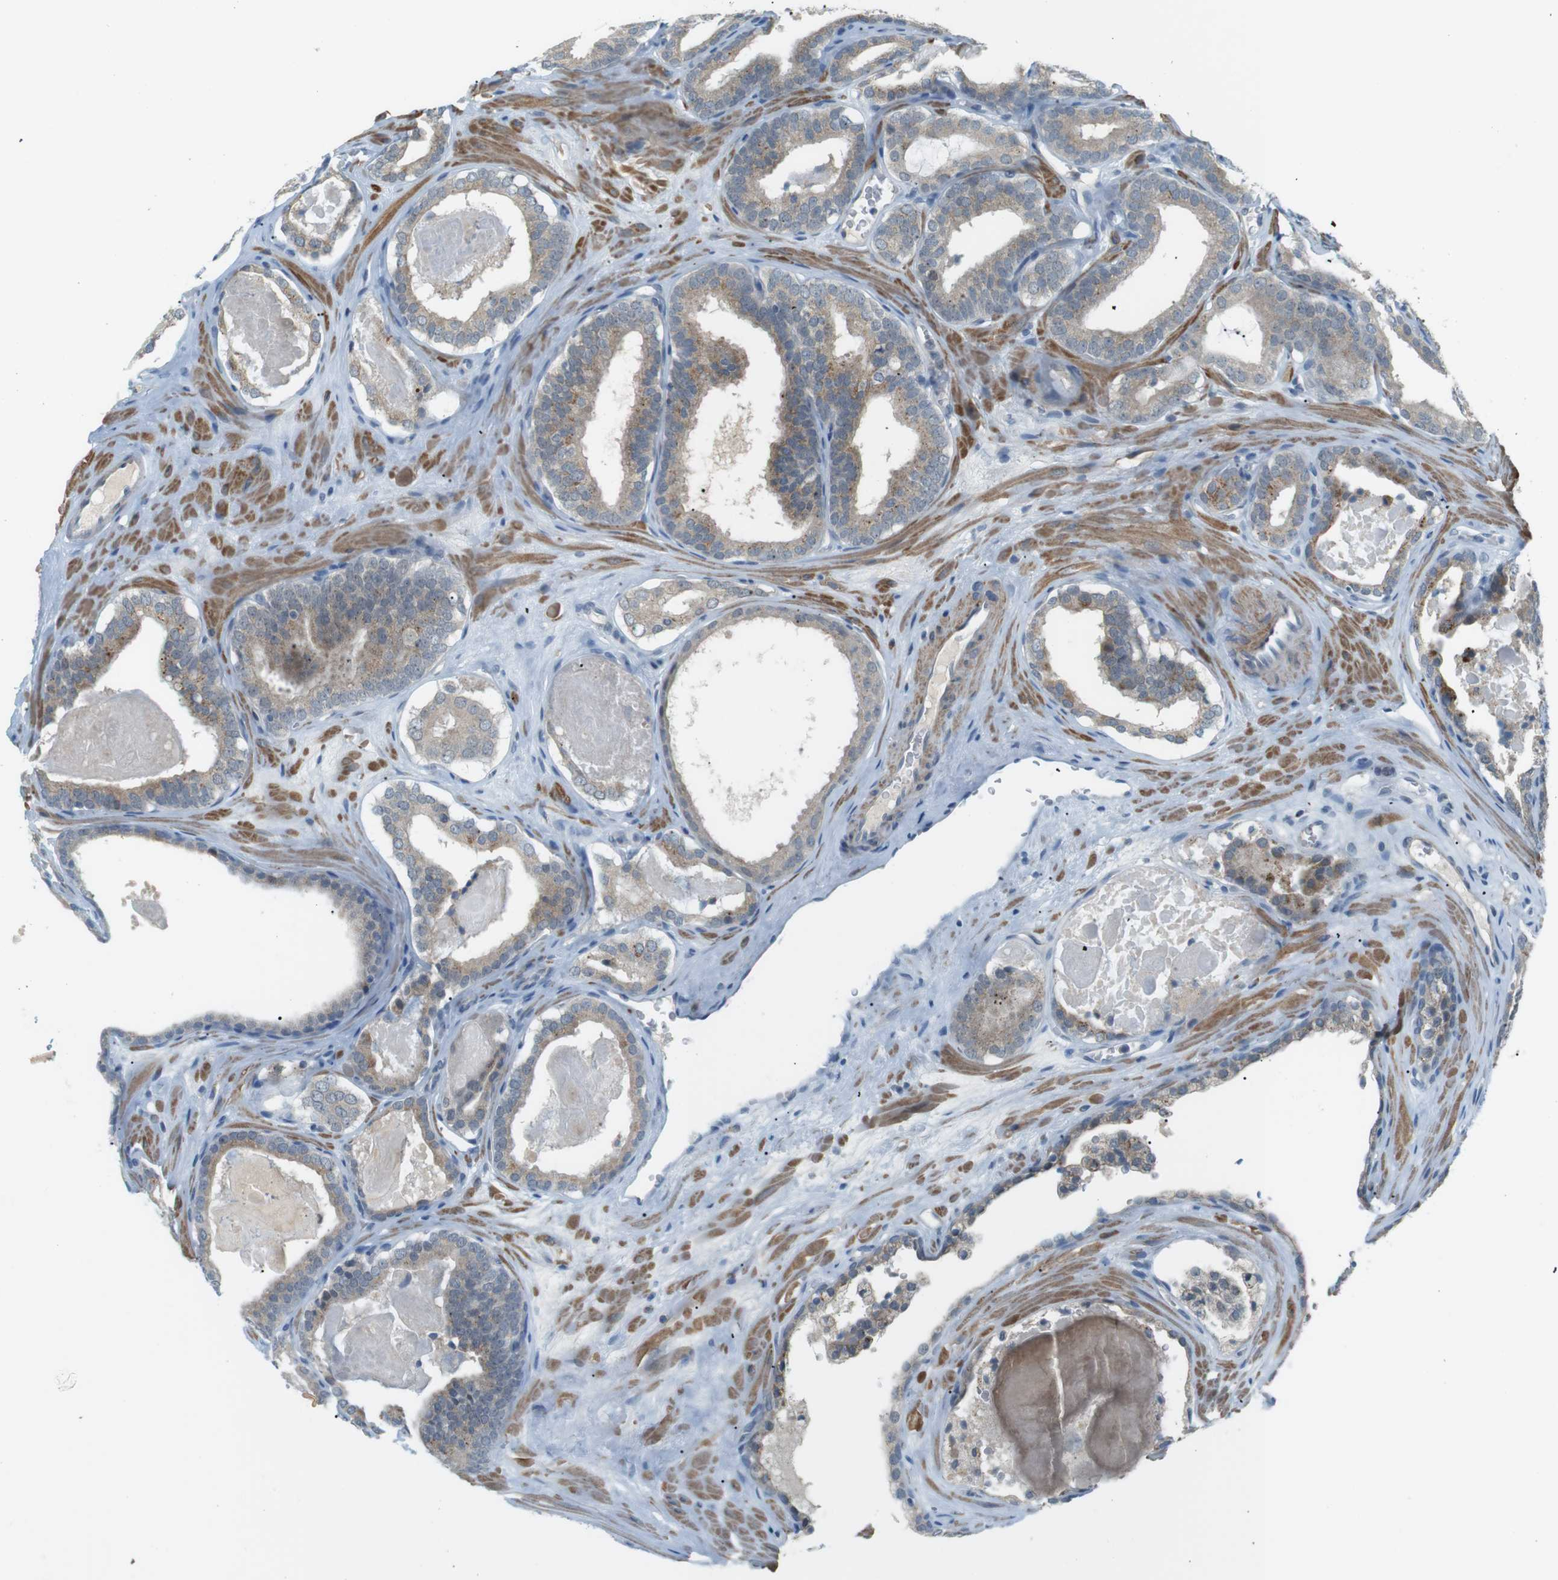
{"staining": {"intensity": "weak", "quantity": "<25%", "location": "cytoplasmic/membranous"}, "tissue": "prostate cancer", "cell_type": "Tumor cells", "image_type": "cancer", "snomed": [{"axis": "morphology", "description": "Adenocarcinoma, High grade"}, {"axis": "topography", "description": "Prostate"}], "caption": "An image of prostate adenocarcinoma (high-grade) stained for a protein demonstrates no brown staining in tumor cells.", "gene": "RTN3", "patient": {"sex": "male", "age": 60}}